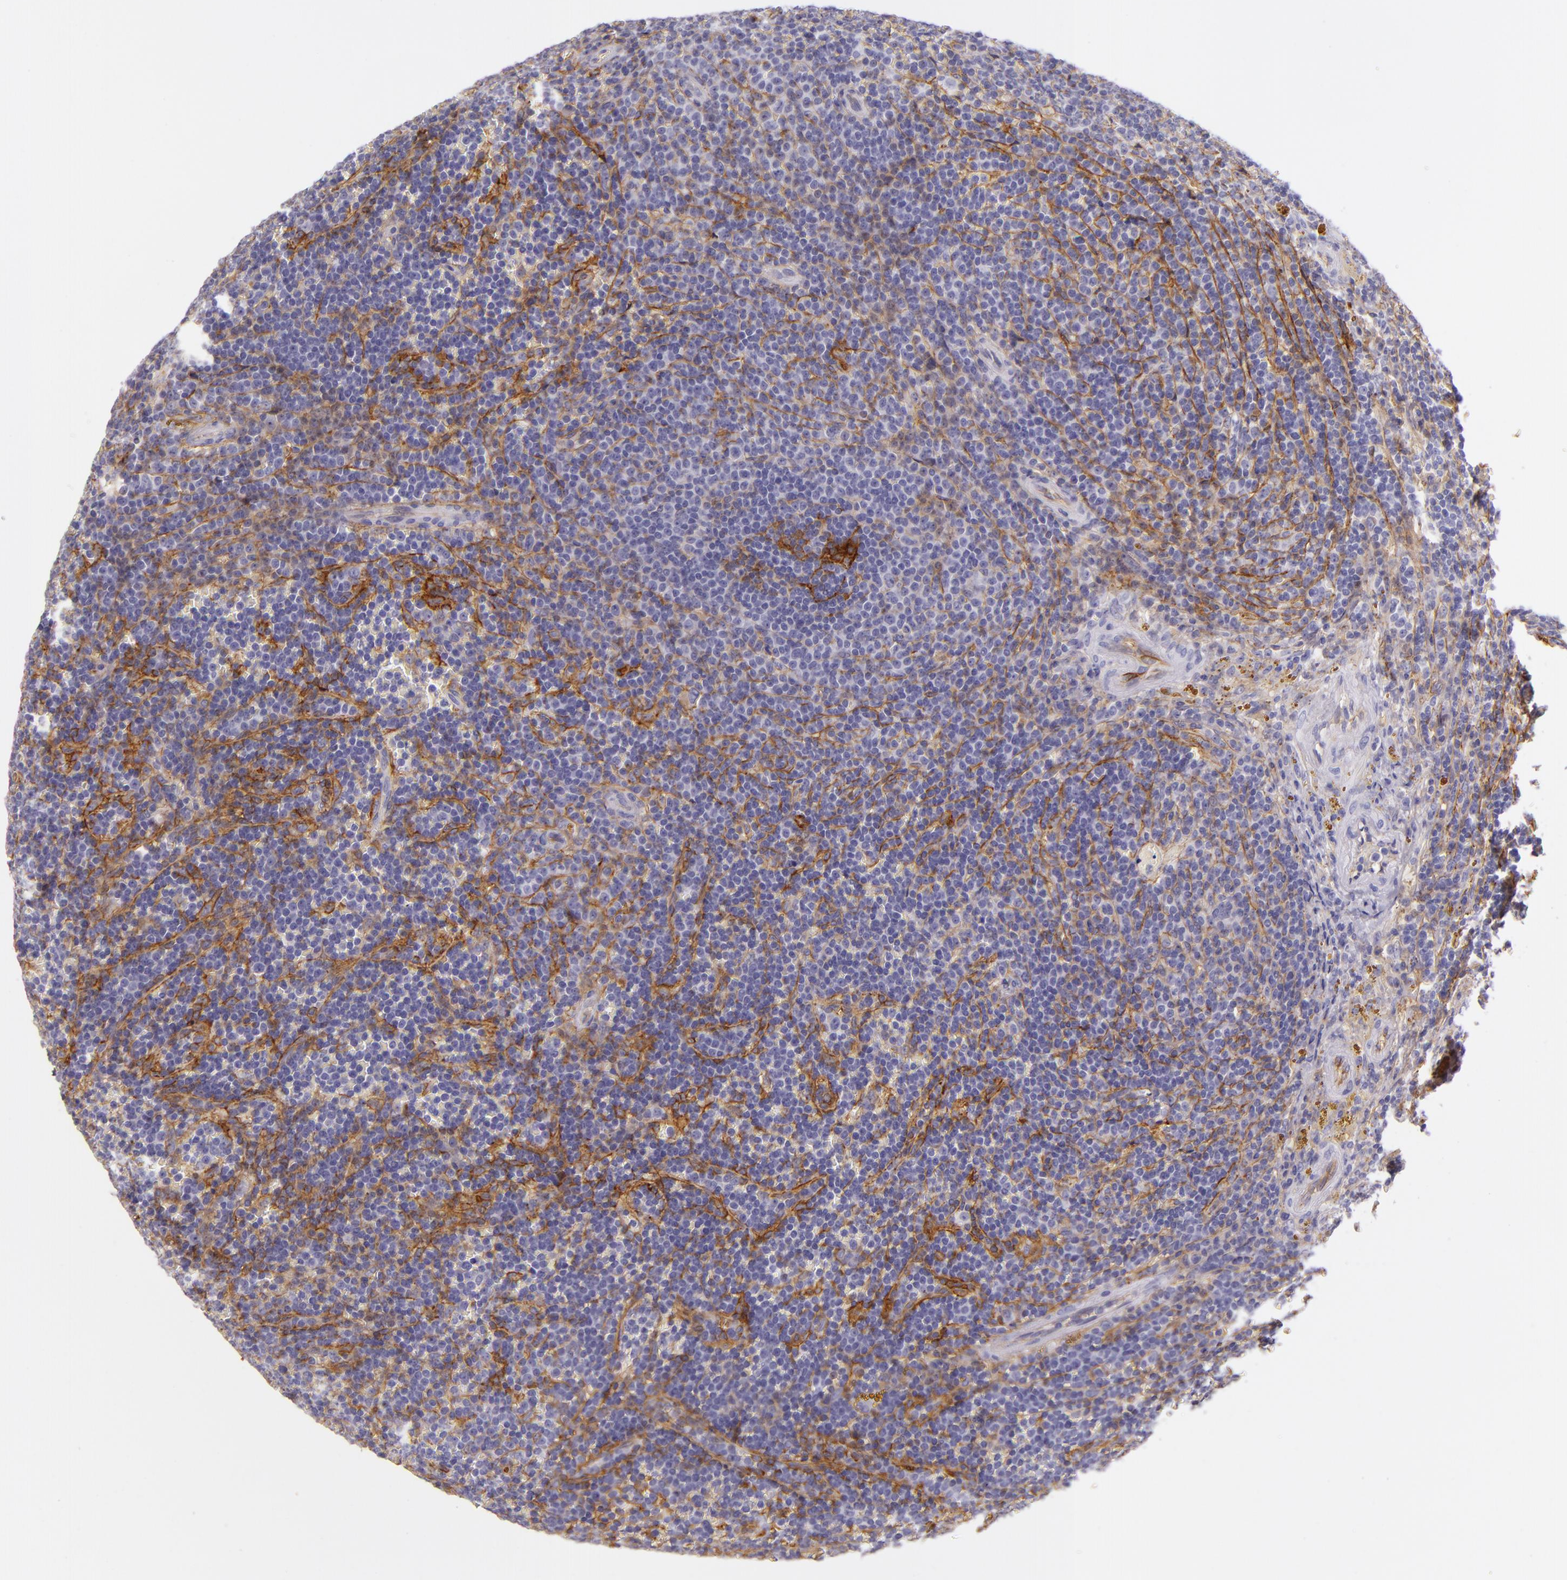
{"staining": {"intensity": "negative", "quantity": "none", "location": "none"}, "tissue": "lymphoma", "cell_type": "Tumor cells", "image_type": "cancer", "snomed": [{"axis": "morphology", "description": "Malignant lymphoma, non-Hodgkin's type, Low grade"}, {"axis": "topography", "description": "Spleen"}], "caption": "DAB (3,3'-diaminobenzidine) immunohistochemical staining of lymphoma shows no significant staining in tumor cells.", "gene": "ICAM1", "patient": {"sex": "male", "age": 80}}